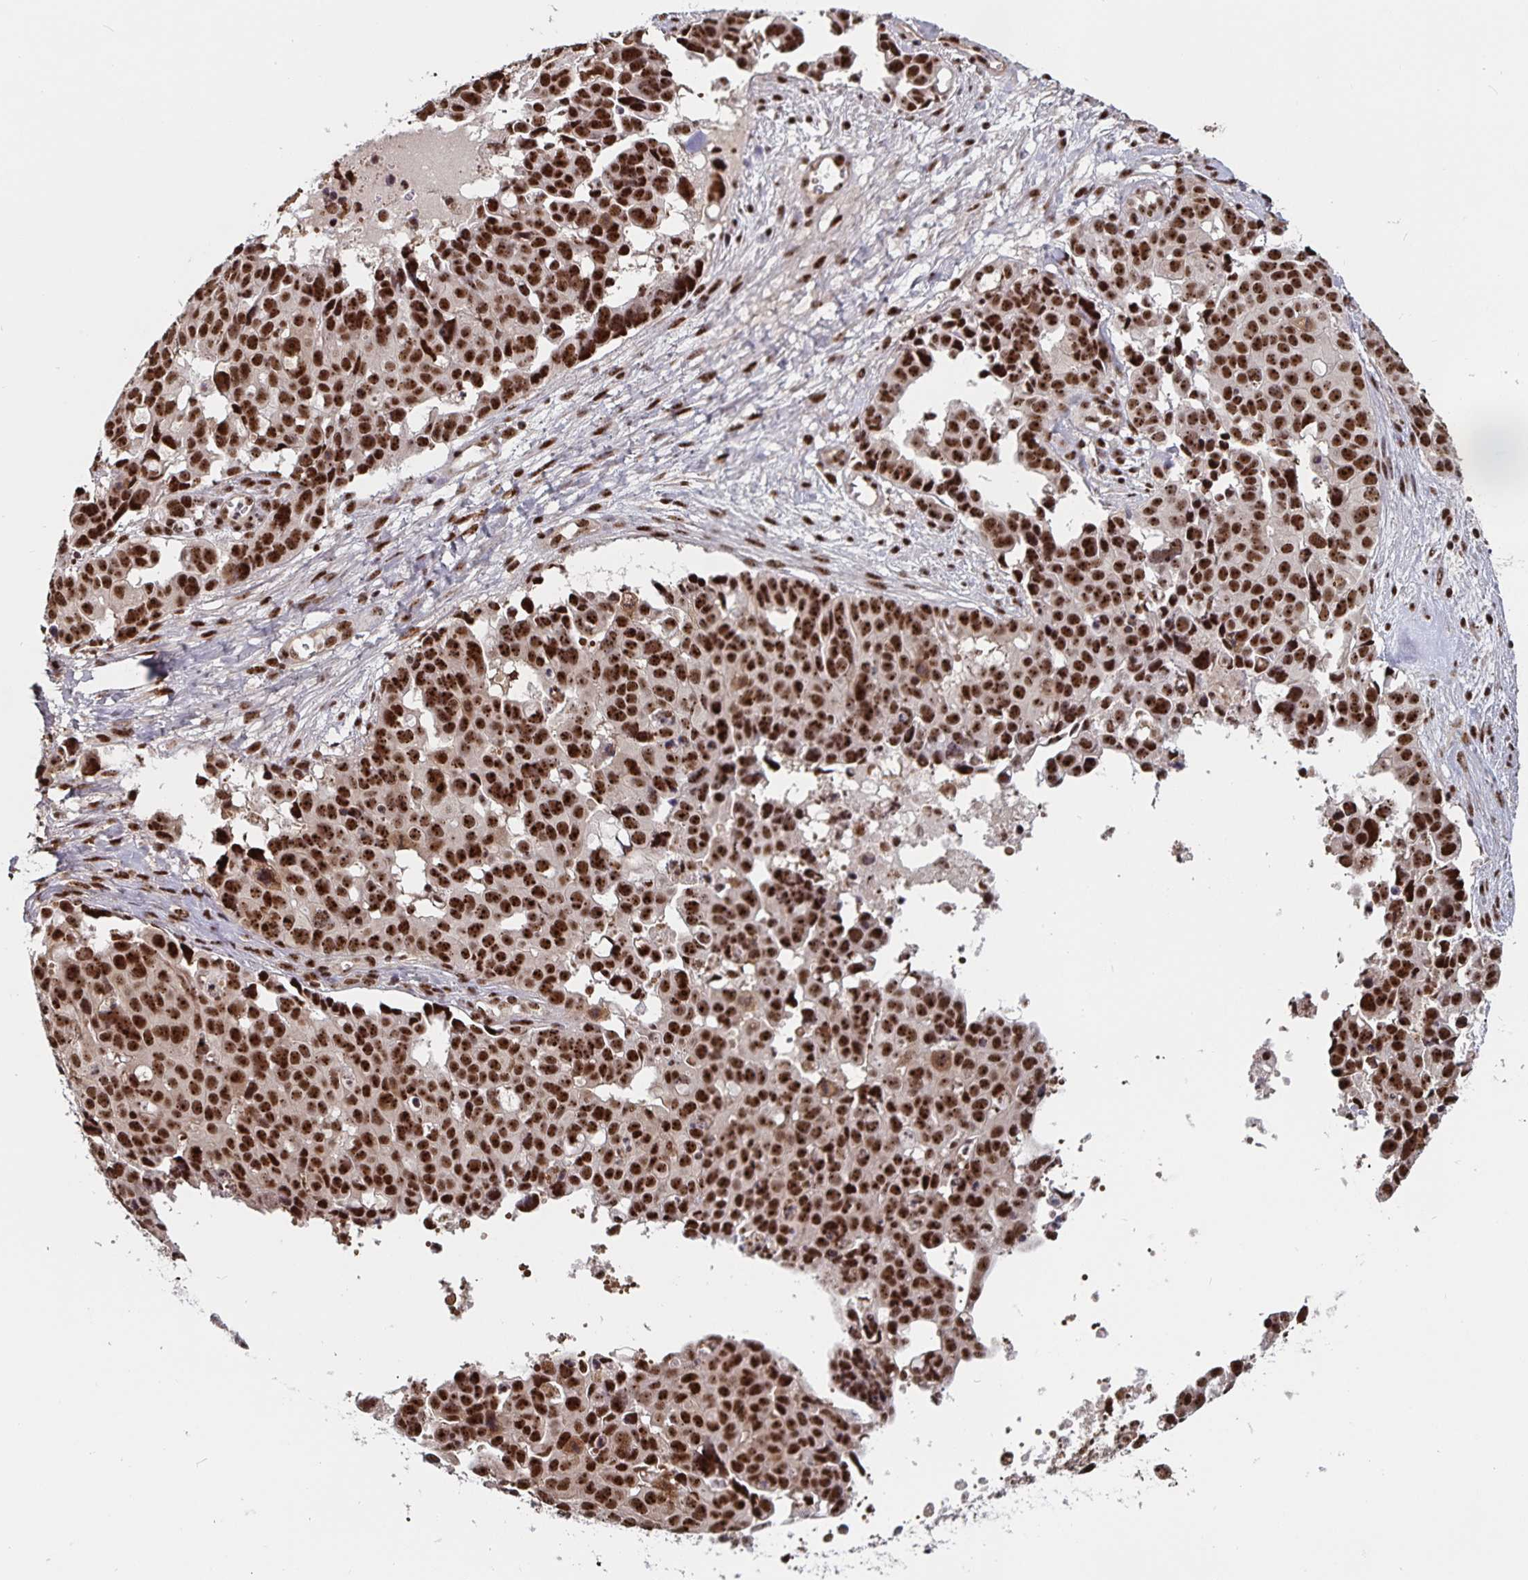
{"staining": {"intensity": "strong", "quantity": ">75%", "location": "nuclear"}, "tissue": "ovarian cancer", "cell_type": "Tumor cells", "image_type": "cancer", "snomed": [{"axis": "morphology", "description": "Carcinoma, endometroid"}, {"axis": "topography", "description": "Ovary"}], "caption": "IHC micrograph of neoplastic tissue: endometroid carcinoma (ovarian) stained using immunohistochemistry exhibits high levels of strong protein expression localized specifically in the nuclear of tumor cells, appearing as a nuclear brown color.", "gene": "LAS1L", "patient": {"sex": "female", "age": 78}}